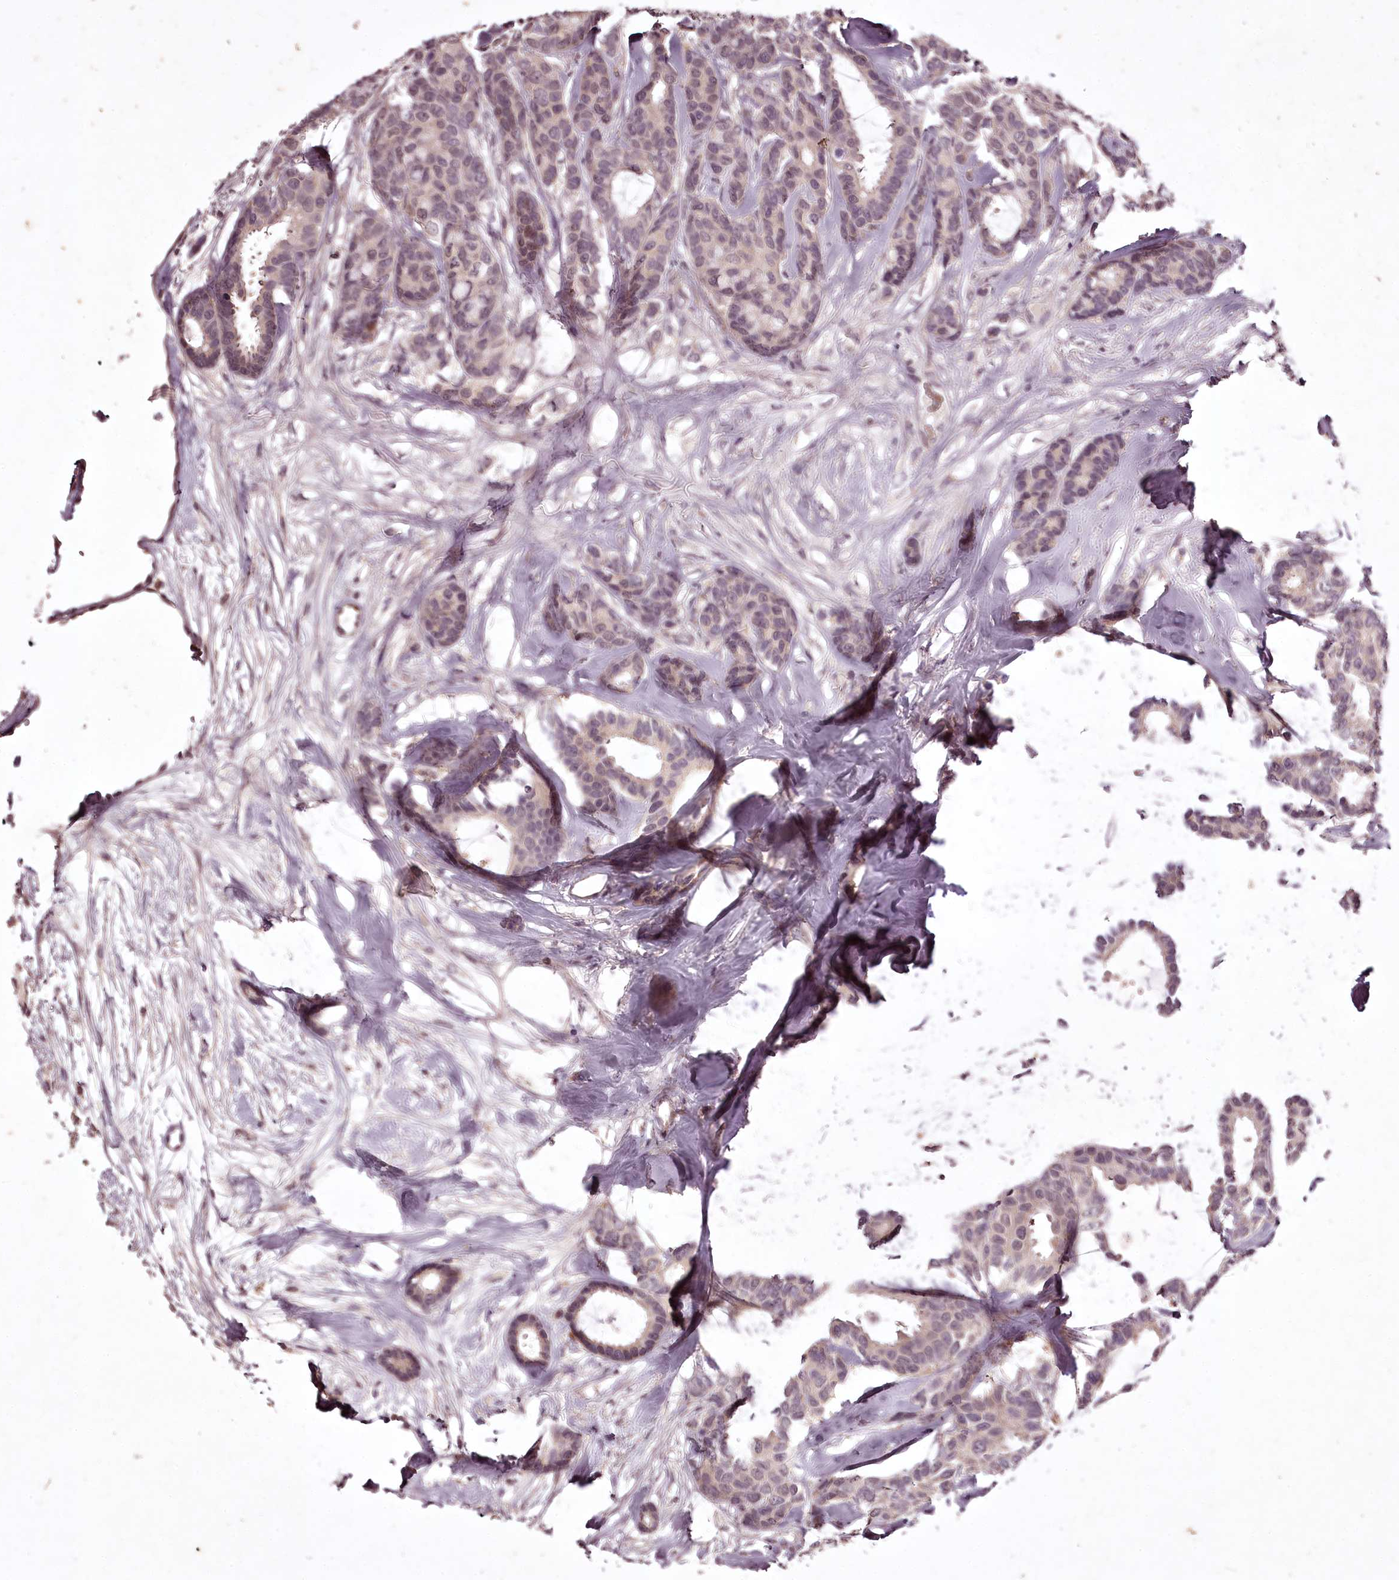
{"staining": {"intensity": "weak", "quantity": "<25%", "location": "nuclear"}, "tissue": "breast cancer", "cell_type": "Tumor cells", "image_type": "cancer", "snomed": [{"axis": "morphology", "description": "Duct carcinoma"}, {"axis": "topography", "description": "Breast"}], "caption": "This histopathology image is of breast invasive ductal carcinoma stained with IHC to label a protein in brown with the nuclei are counter-stained blue. There is no staining in tumor cells.", "gene": "ADRA1D", "patient": {"sex": "female", "age": 87}}